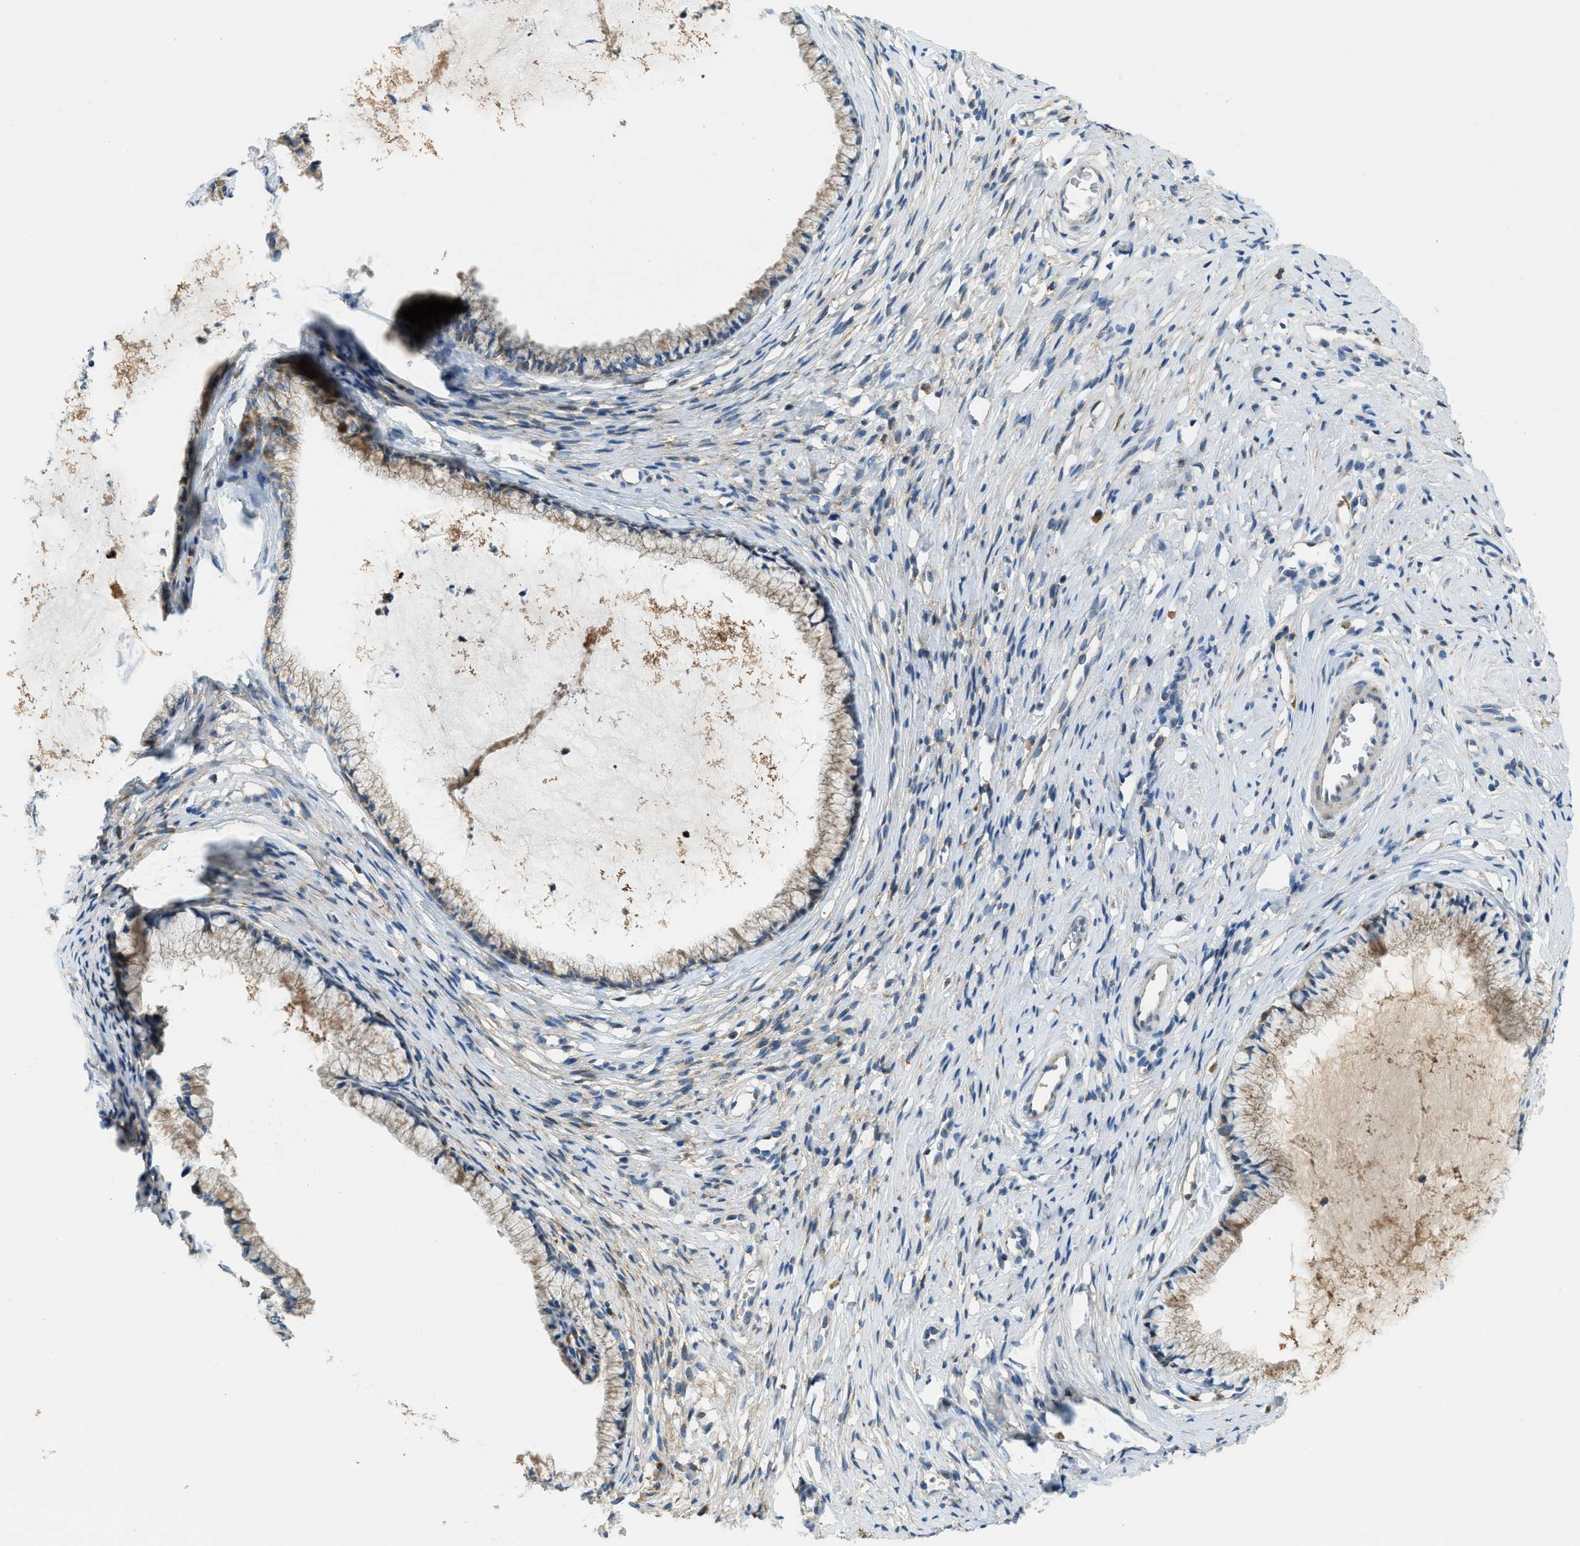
{"staining": {"intensity": "moderate", "quantity": ">75%", "location": "cytoplasmic/membranous"}, "tissue": "cervix", "cell_type": "Glandular cells", "image_type": "normal", "snomed": [{"axis": "morphology", "description": "Normal tissue, NOS"}, {"axis": "topography", "description": "Cervix"}], "caption": "Moderate cytoplasmic/membranous protein expression is seen in about >75% of glandular cells in cervix.", "gene": "RFFL", "patient": {"sex": "female", "age": 77}}